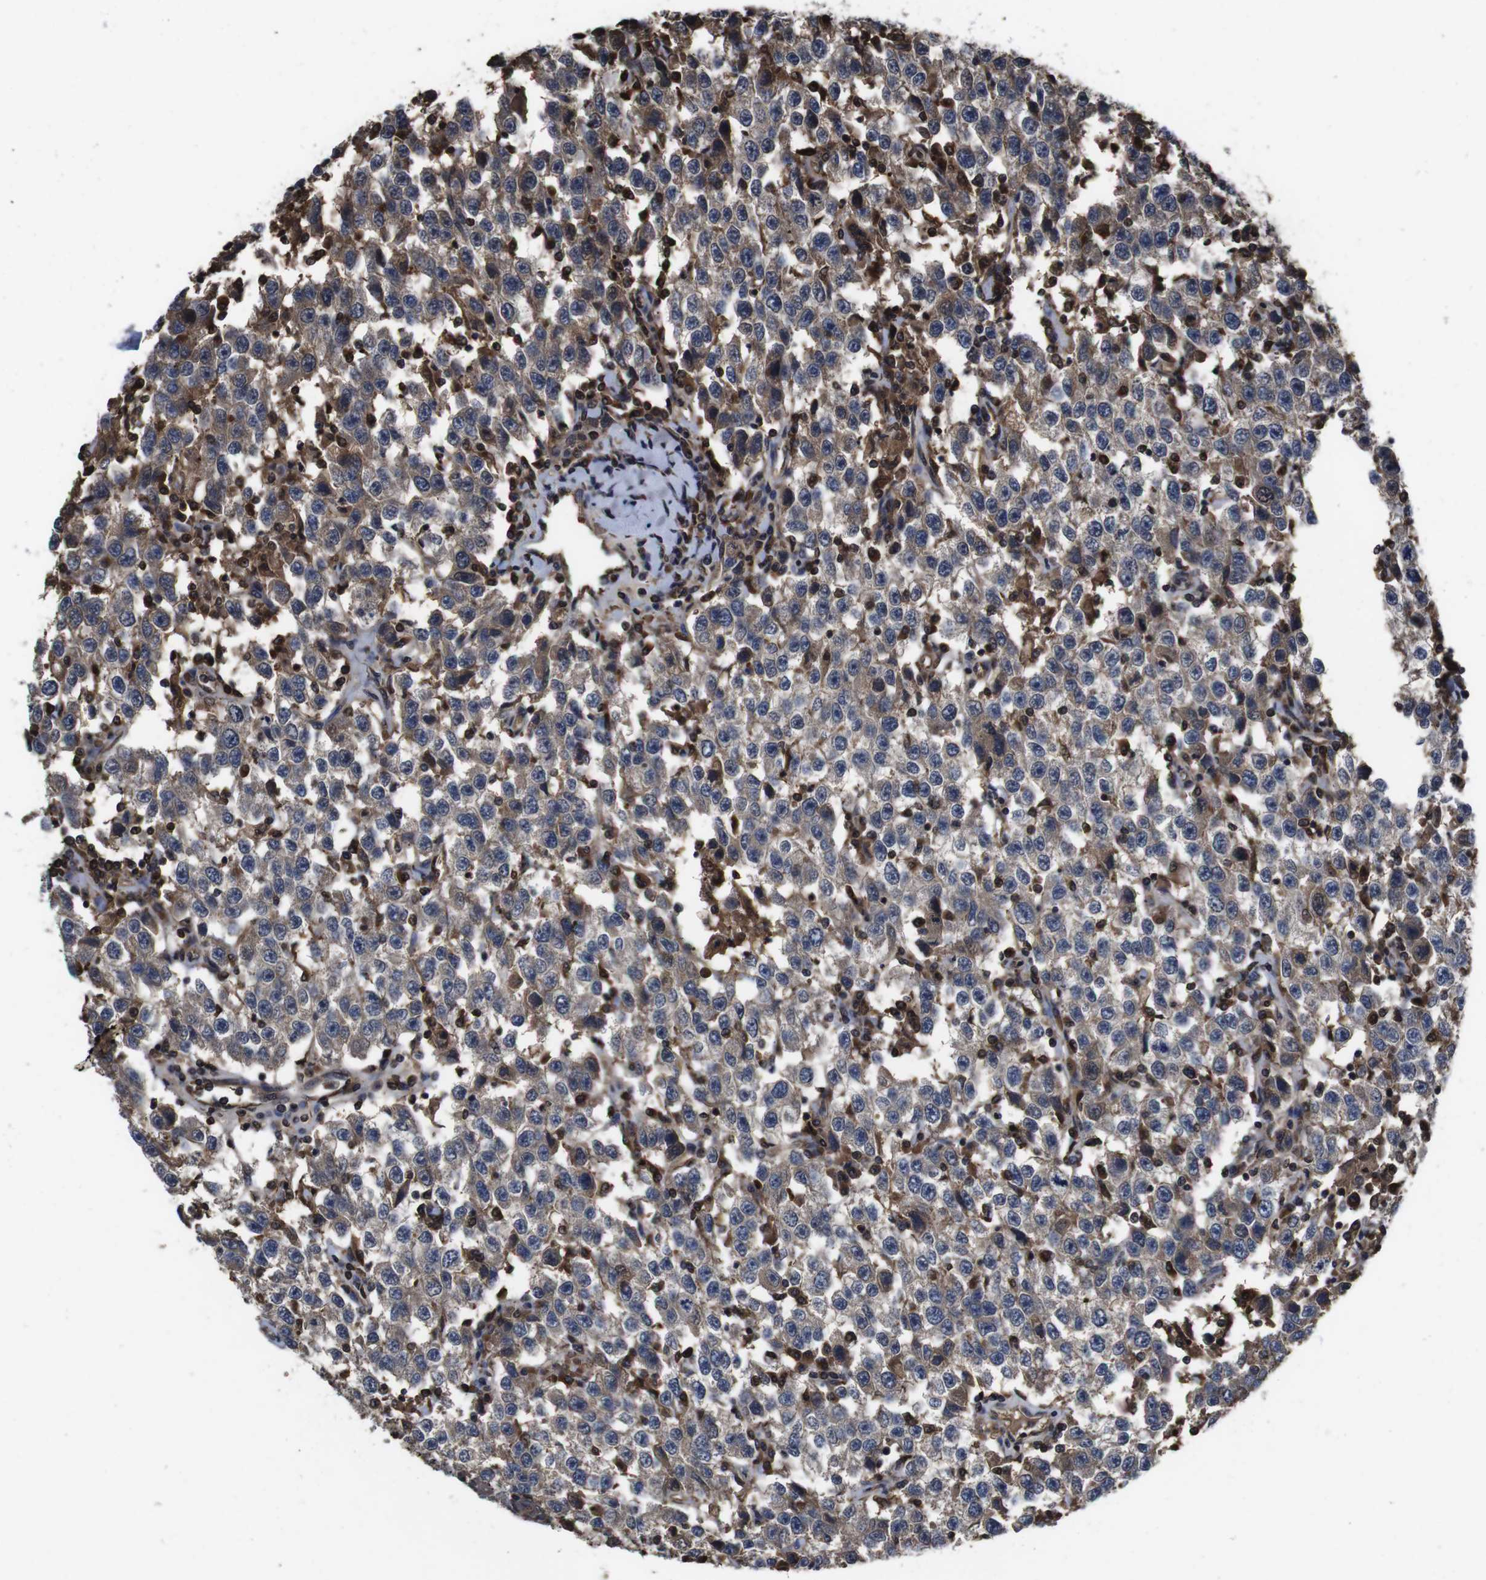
{"staining": {"intensity": "moderate", "quantity": "25%-75%", "location": "cytoplasmic/membranous"}, "tissue": "testis cancer", "cell_type": "Tumor cells", "image_type": "cancer", "snomed": [{"axis": "morphology", "description": "Seminoma, NOS"}, {"axis": "topography", "description": "Testis"}], "caption": "Seminoma (testis) stained with a brown dye displays moderate cytoplasmic/membranous positive staining in approximately 25%-75% of tumor cells.", "gene": "CXCL11", "patient": {"sex": "male", "age": 41}}